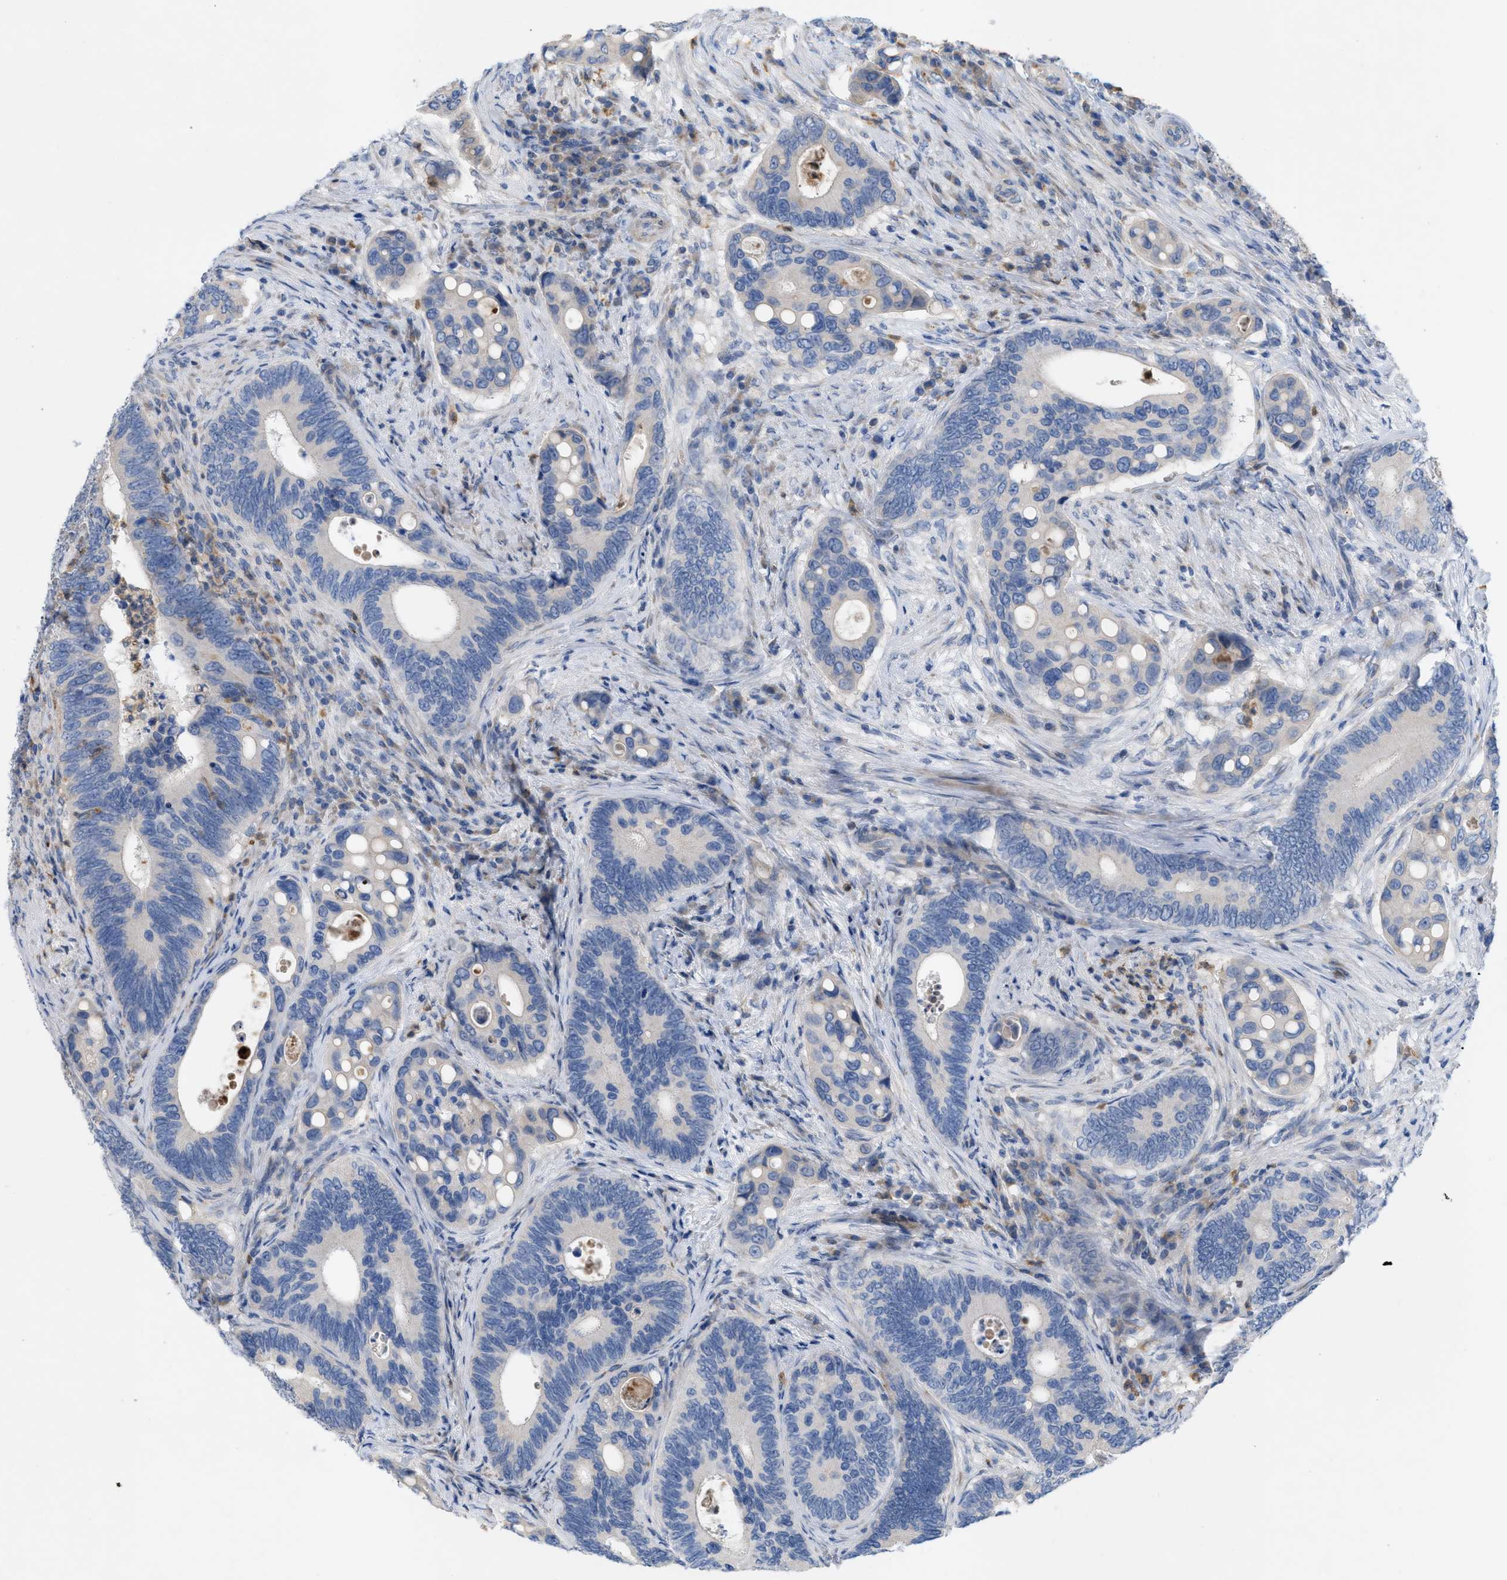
{"staining": {"intensity": "negative", "quantity": "none", "location": "none"}, "tissue": "colorectal cancer", "cell_type": "Tumor cells", "image_type": "cancer", "snomed": [{"axis": "morphology", "description": "Inflammation, NOS"}, {"axis": "morphology", "description": "Adenocarcinoma, NOS"}, {"axis": "topography", "description": "Colon"}], "caption": "Immunohistochemical staining of human colorectal cancer (adenocarcinoma) exhibits no significant expression in tumor cells. (Stains: DAB (3,3'-diaminobenzidine) immunohistochemistry with hematoxylin counter stain, Microscopy: brightfield microscopy at high magnification).", "gene": "PLPPR5", "patient": {"sex": "male", "age": 72}}